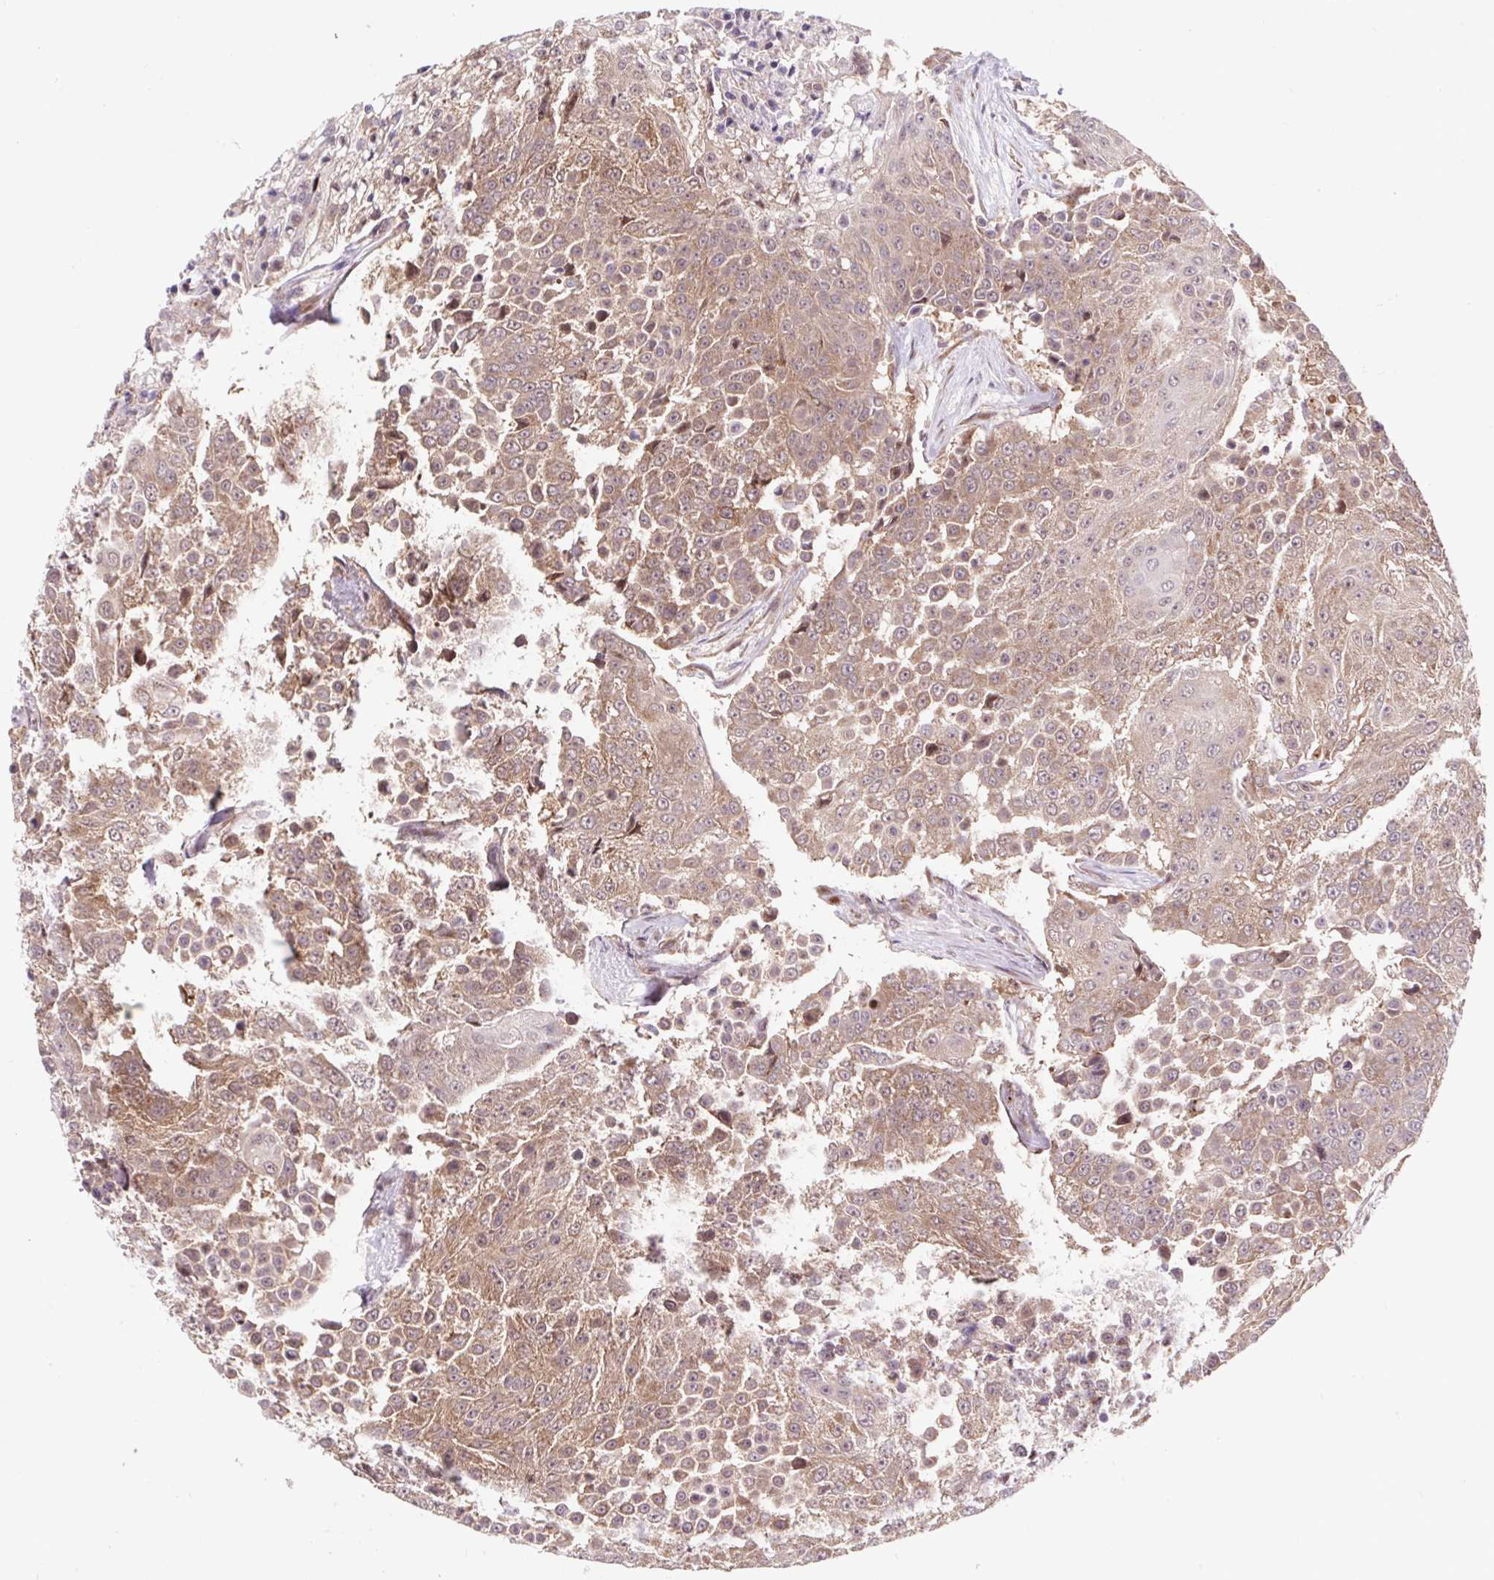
{"staining": {"intensity": "moderate", "quantity": ">75%", "location": "cytoplasmic/membranous,nuclear"}, "tissue": "urothelial cancer", "cell_type": "Tumor cells", "image_type": "cancer", "snomed": [{"axis": "morphology", "description": "Urothelial carcinoma, High grade"}, {"axis": "topography", "description": "Urinary bladder"}], "caption": "Moderate cytoplasmic/membranous and nuclear positivity for a protein is present in approximately >75% of tumor cells of urothelial cancer using immunohistochemistry (IHC).", "gene": "HFE", "patient": {"sex": "female", "age": 63}}